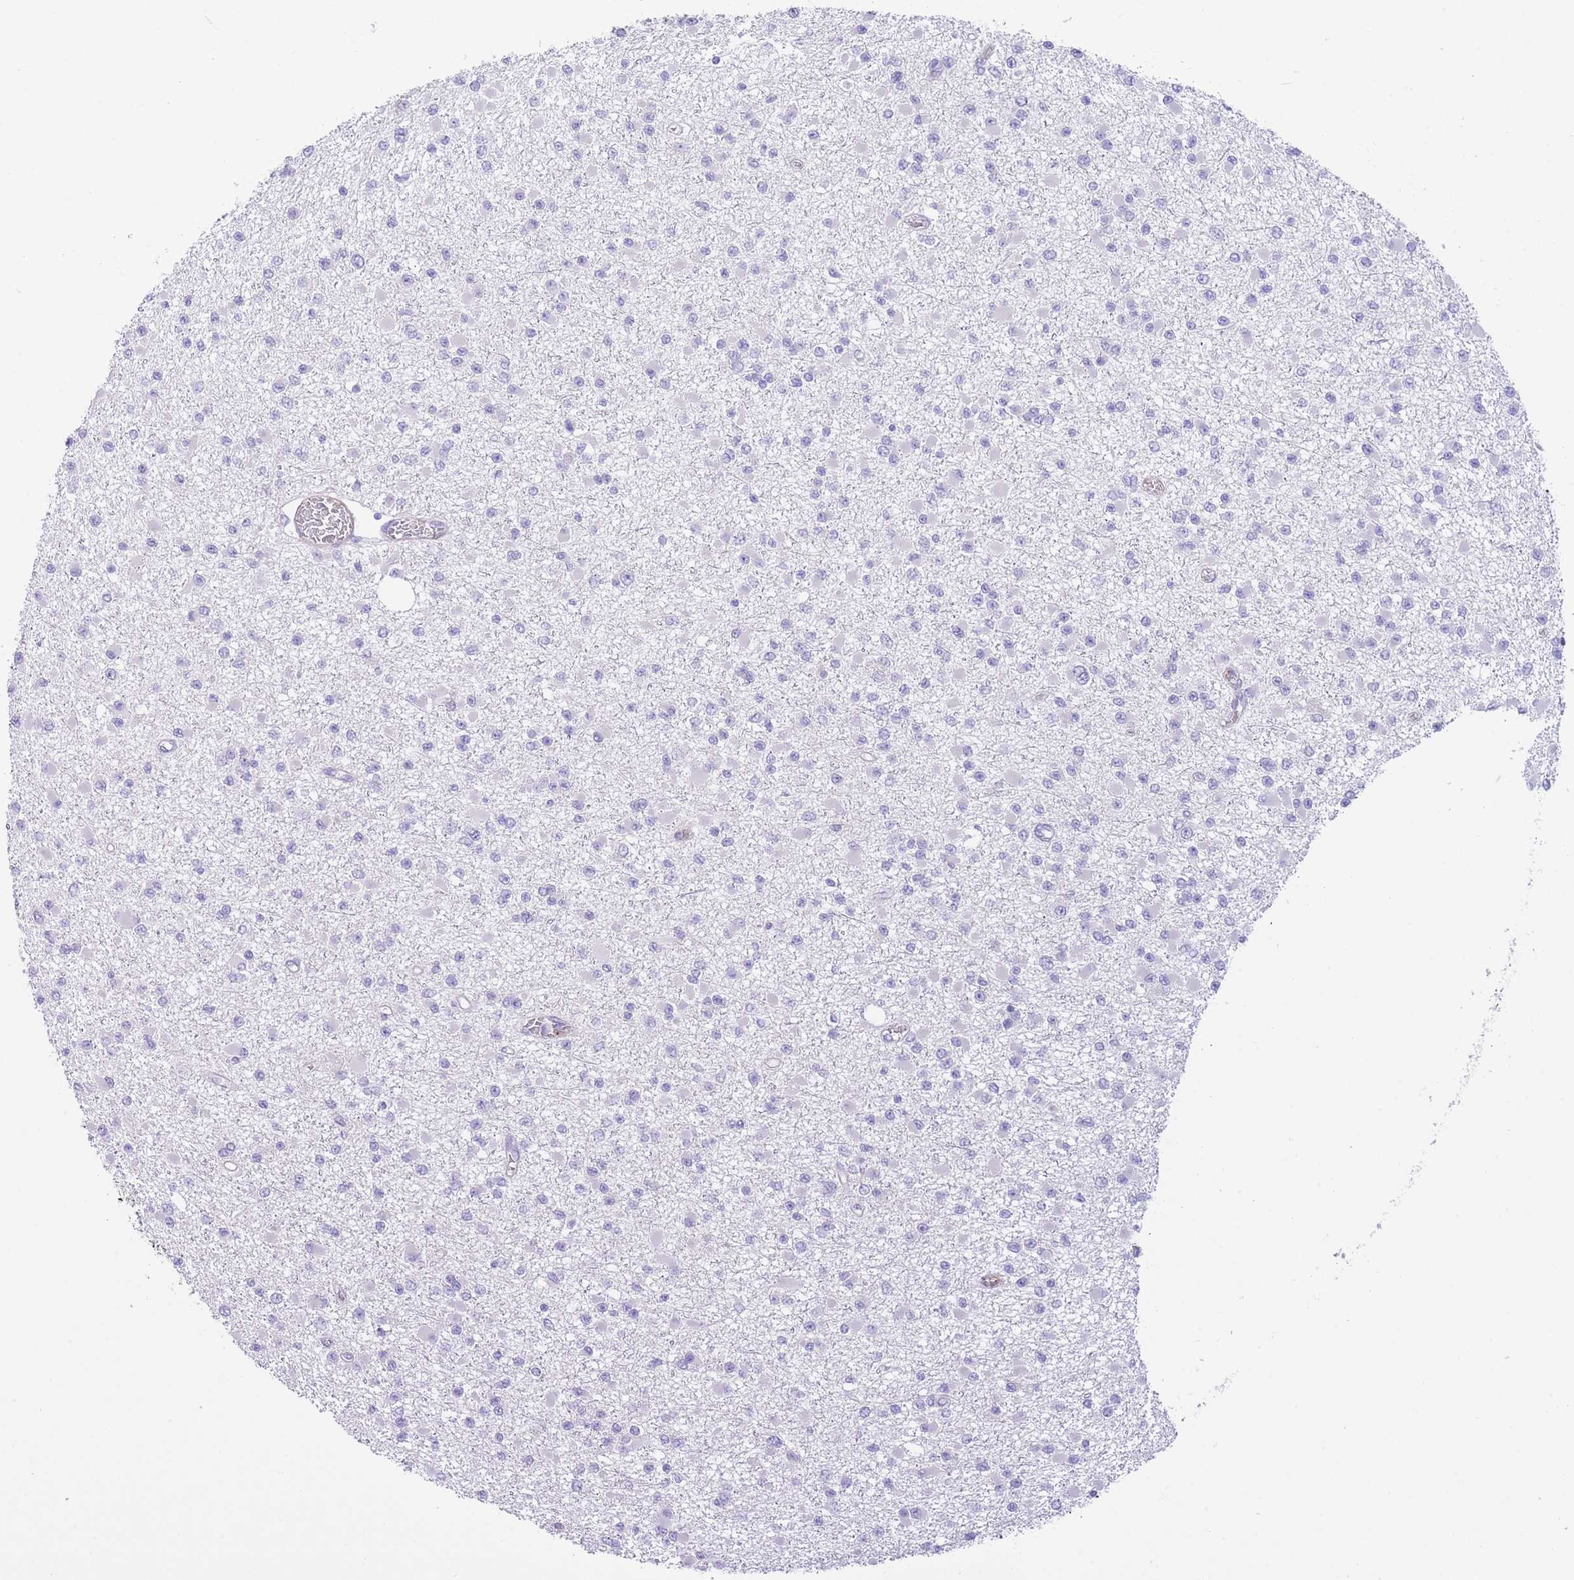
{"staining": {"intensity": "negative", "quantity": "none", "location": "none"}, "tissue": "glioma", "cell_type": "Tumor cells", "image_type": "cancer", "snomed": [{"axis": "morphology", "description": "Glioma, malignant, Low grade"}, {"axis": "topography", "description": "Brain"}], "caption": "Immunohistochemistry image of malignant low-grade glioma stained for a protein (brown), which shows no positivity in tumor cells. The staining was performed using DAB (3,3'-diaminobenzidine) to visualize the protein expression in brown, while the nuclei were stained in blue with hematoxylin (Magnification: 20x).", "gene": "LDB3", "patient": {"sex": "female", "age": 22}}